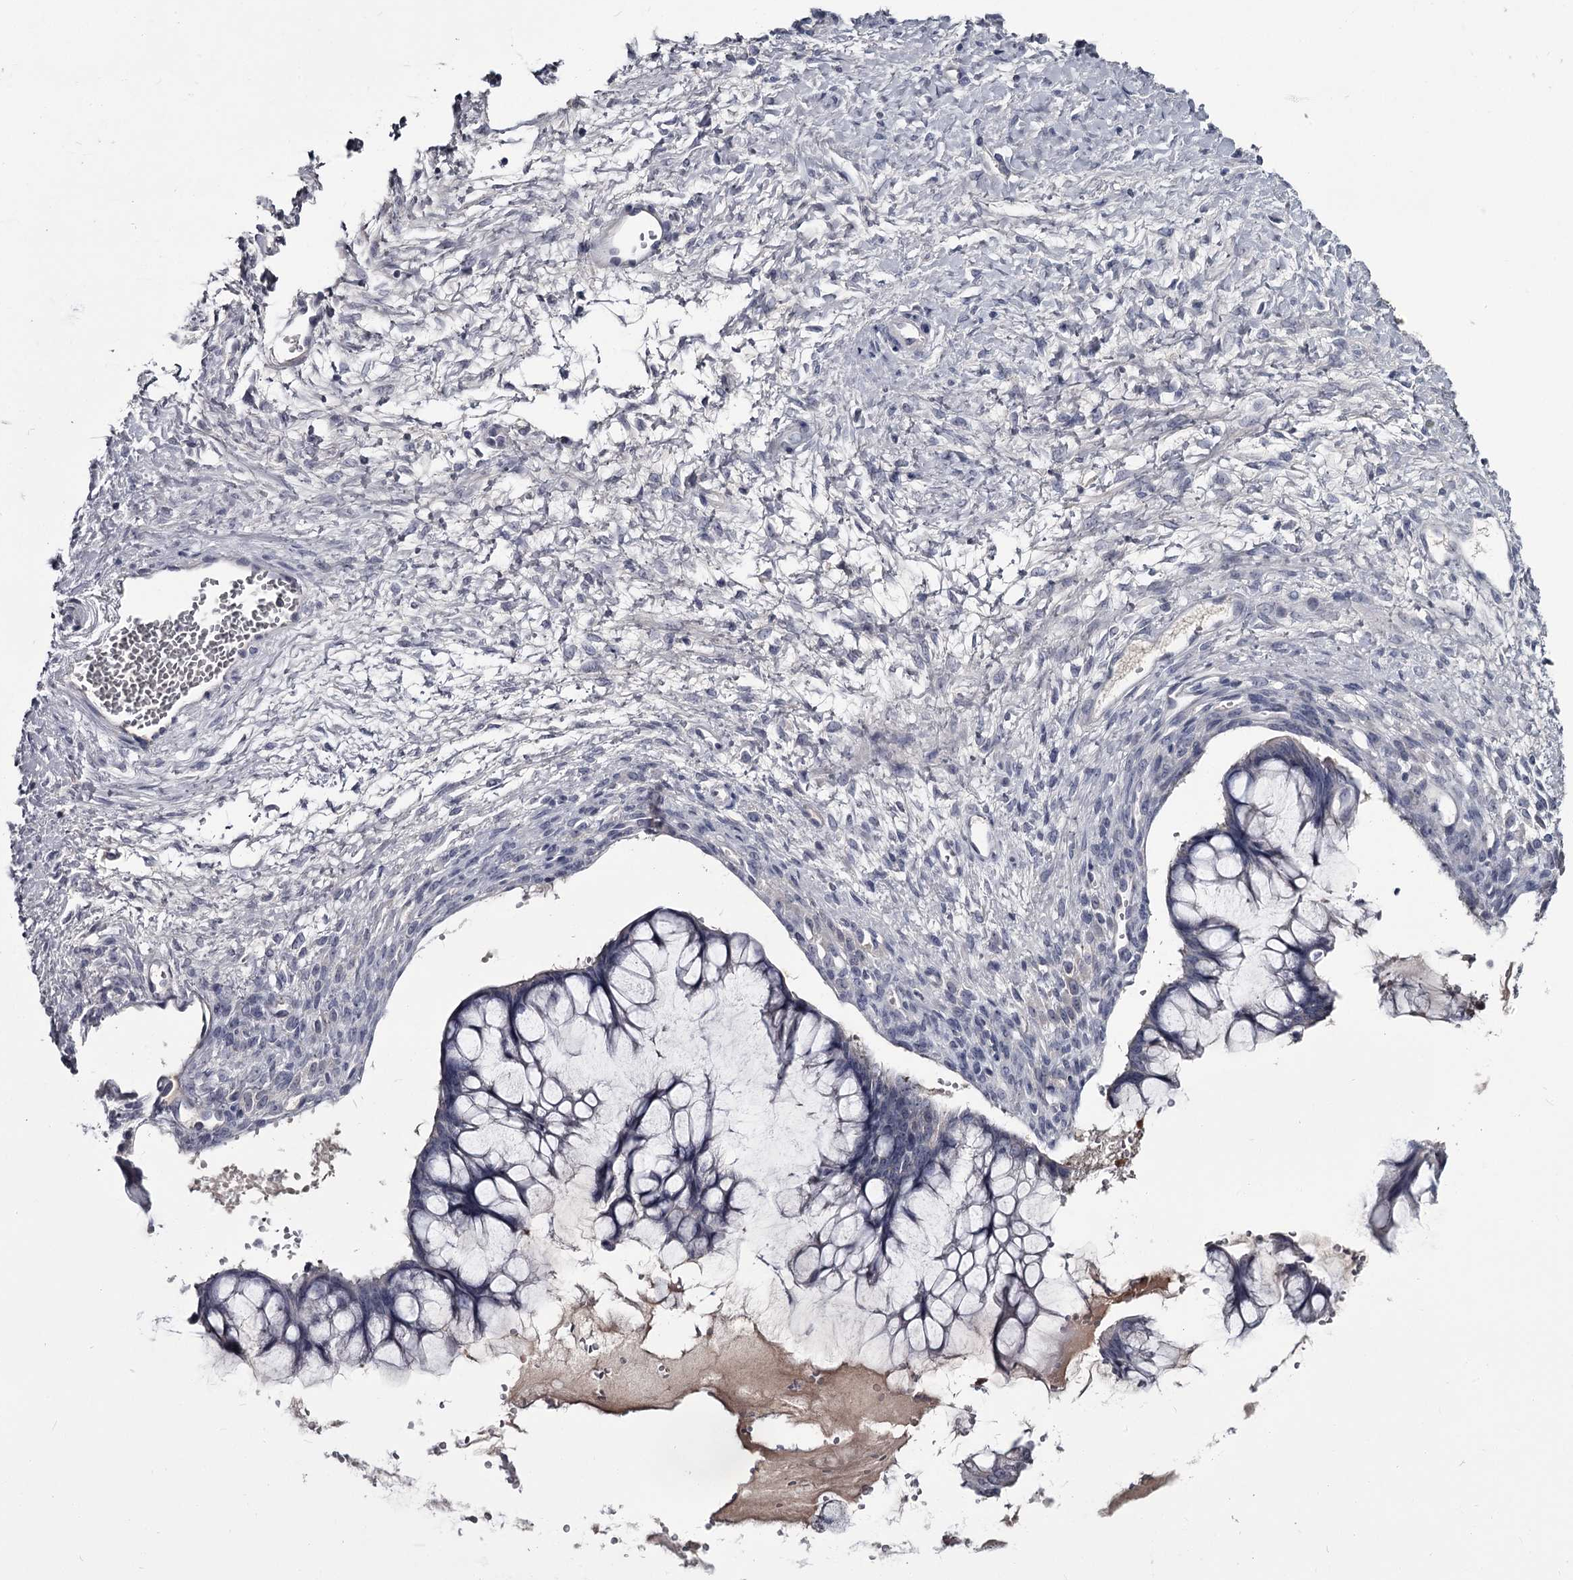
{"staining": {"intensity": "negative", "quantity": "none", "location": "none"}, "tissue": "ovarian cancer", "cell_type": "Tumor cells", "image_type": "cancer", "snomed": [{"axis": "morphology", "description": "Cystadenocarcinoma, mucinous, NOS"}, {"axis": "topography", "description": "Ovary"}], "caption": "Photomicrograph shows no significant protein expression in tumor cells of ovarian cancer.", "gene": "DAO", "patient": {"sex": "female", "age": 73}}